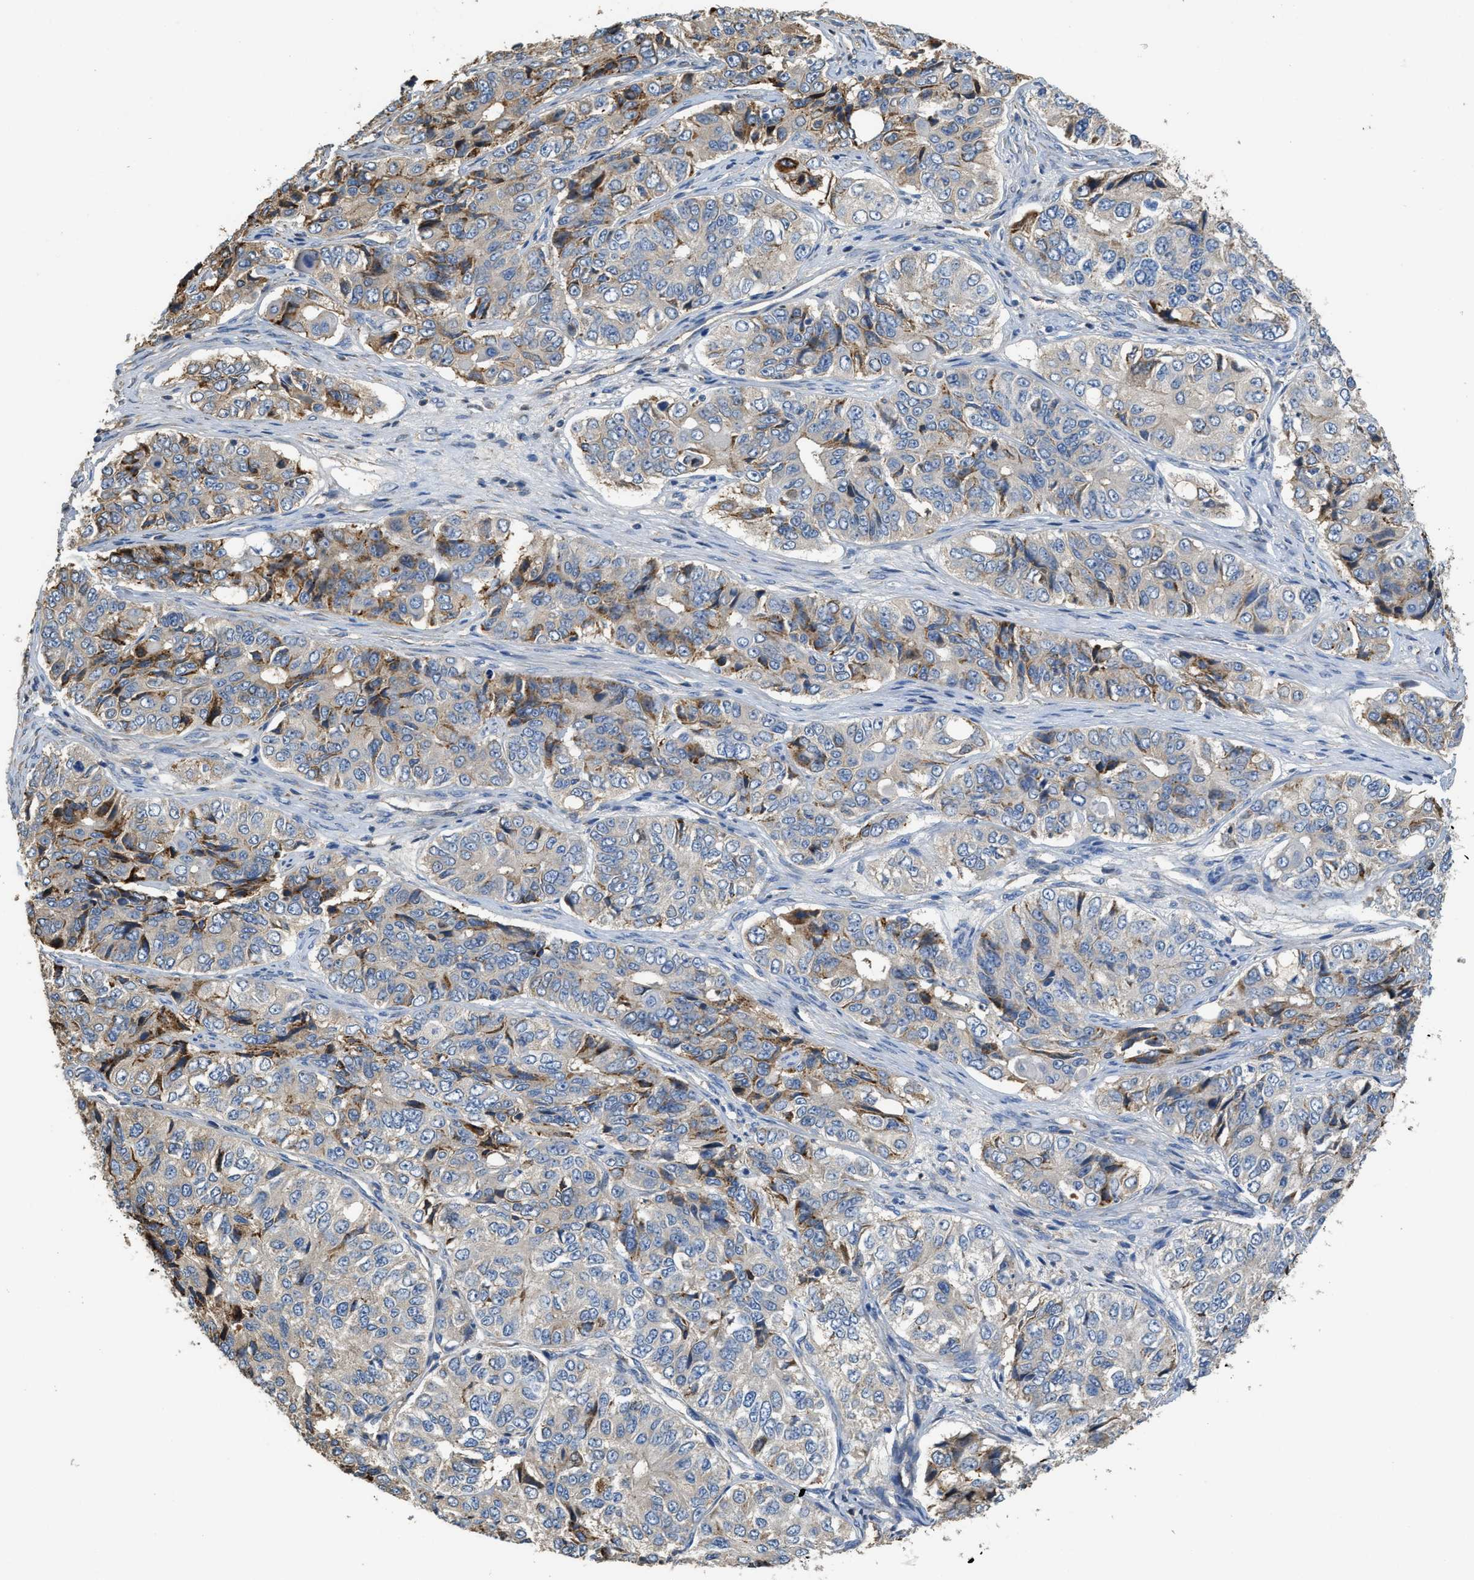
{"staining": {"intensity": "moderate", "quantity": "<25%", "location": "cytoplasmic/membranous"}, "tissue": "ovarian cancer", "cell_type": "Tumor cells", "image_type": "cancer", "snomed": [{"axis": "morphology", "description": "Carcinoma, endometroid"}, {"axis": "topography", "description": "Ovary"}], "caption": "Endometroid carcinoma (ovarian) stained with immunohistochemistry (IHC) reveals moderate cytoplasmic/membranous expression in approximately <25% of tumor cells.", "gene": "RIPK2", "patient": {"sex": "female", "age": 51}}